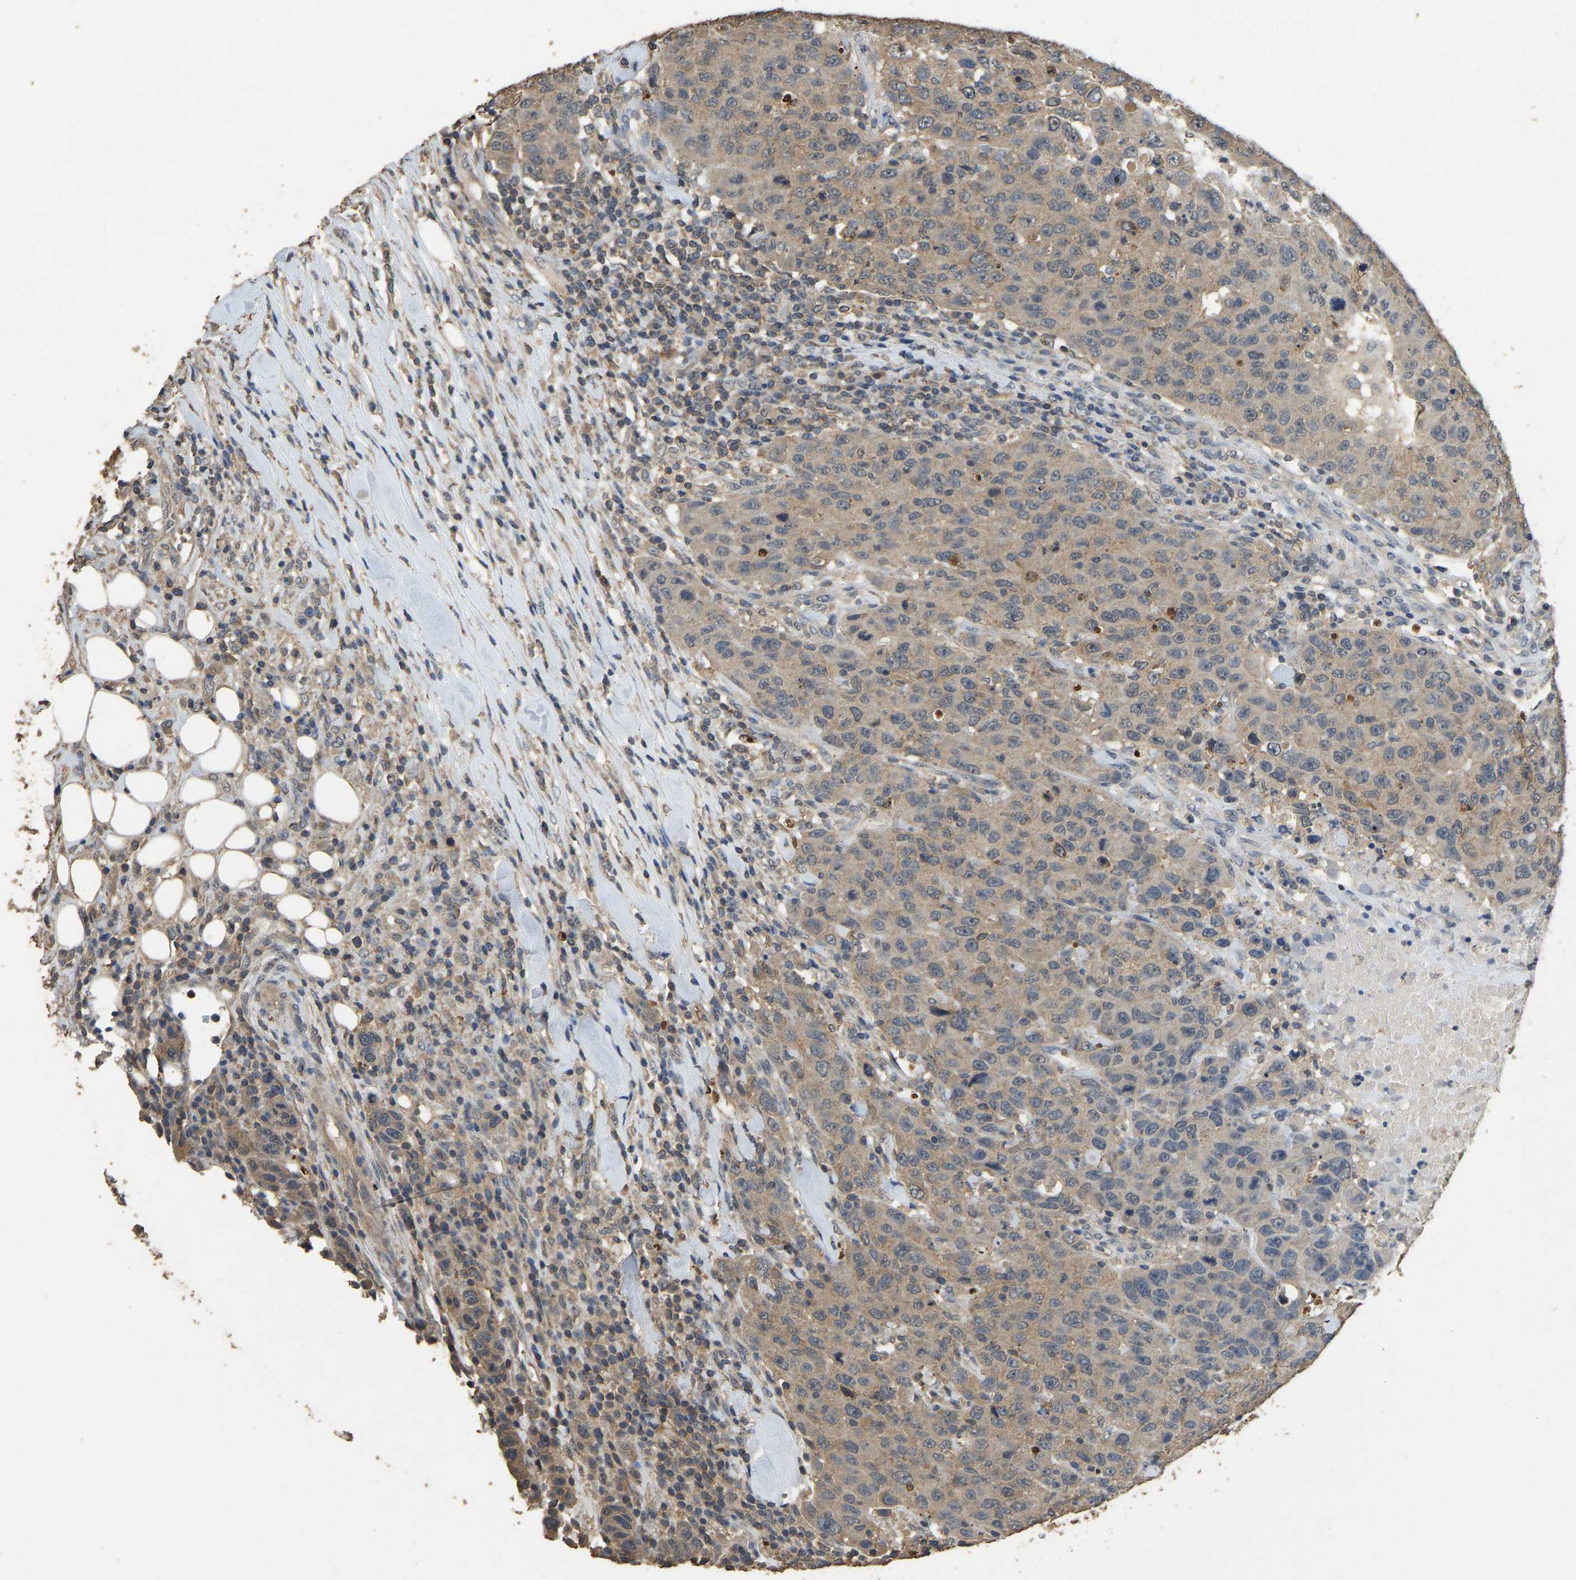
{"staining": {"intensity": "weak", "quantity": "25%-75%", "location": "cytoplasmic/membranous"}, "tissue": "breast cancer", "cell_type": "Tumor cells", "image_type": "cancer", "snomed": [{"axis": "morphology", "description": "Duct carcinoma"}, {"axis": "topography", "description": "Breast"}], "caption": "Brown immunohistochemical staining in human breast cancer (infiltrating ductal carcinoma) demonstrates weak cytoplasmic/membranous expression in approximately 25%-75% of tumor cells.", "gene": "CIDEC", "patient": {"sex": "female", "age": 37}}